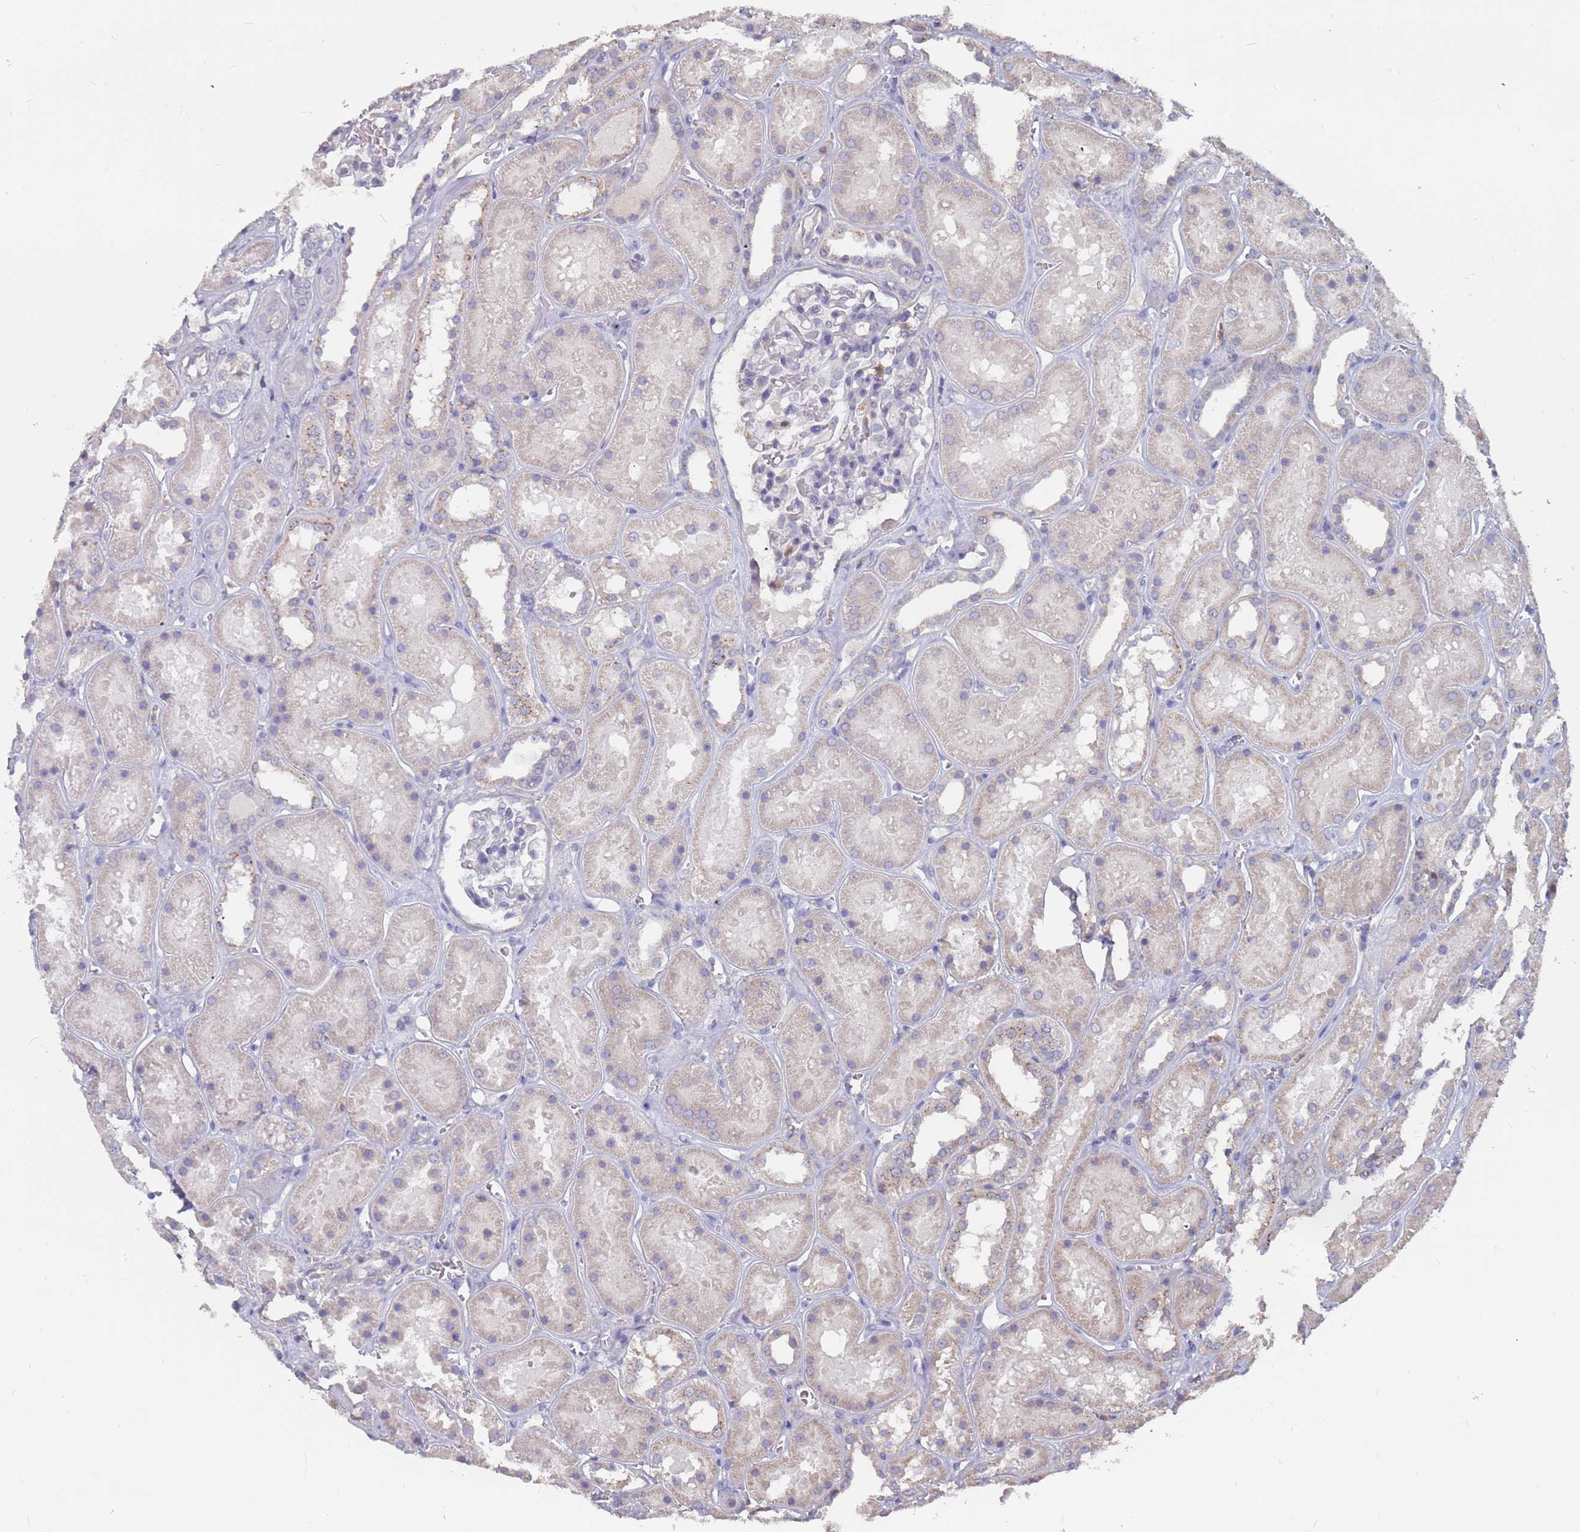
{"staining": {"intensity": "negative", "quantity": "none", "location": "none"}, "tissue": "kidney", "cell_type": "Cells in glomeruli", "image_type": "normal", "snomed": [{"axis": "morphology", "description": "Normal tissue, NOS"}, {"axis": "topography", "description": "Kidney"}], "caption": "Immunohistochemical staining of normal kidney shows no significant expression in cells in glomeruli.", "gene": "TCEANC2", "patient": {"sex": "female", "age": 41}}